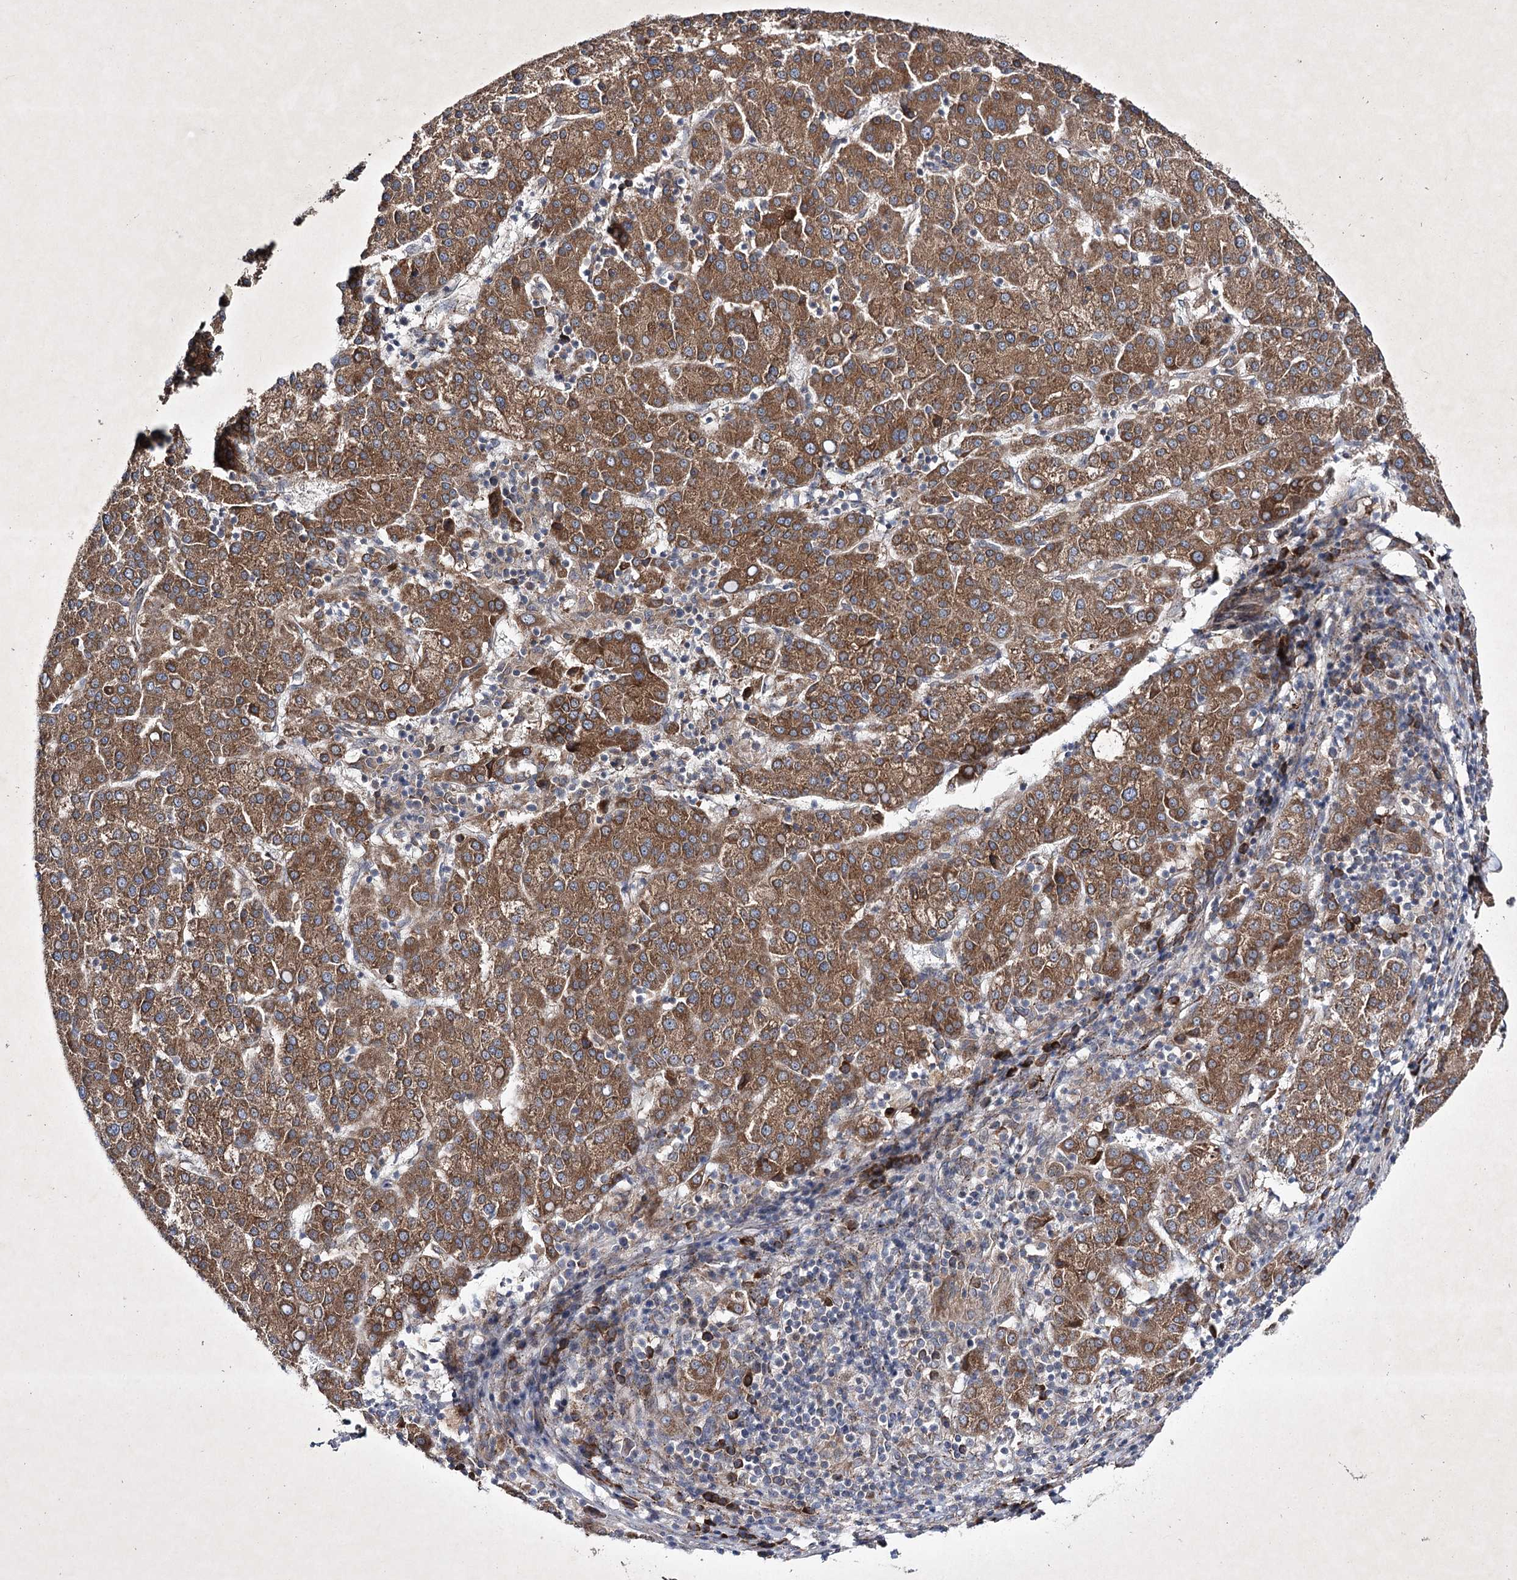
{"staining": {"intensity": "moderate", "quantity": ">75%", "location": "cytoplasmic/membranous"}, "tissue": "liver cancer", "cell_type": "Tumor cells", "image_type": "cancer", "snomed": [{"axis": "morphology", "description": "Carcinoma, Hepatocellular, NOS"}, {"axis": "topography", "description": "Liver"}], "caption": "A medium amount of moderate cytoplasmic/membranous staining is identified in about >75% of tumor cells in liver hepatocellular carcinoma tissue.", "gene": "ALG9", "patient": {"sex": "female", "age": 58}}